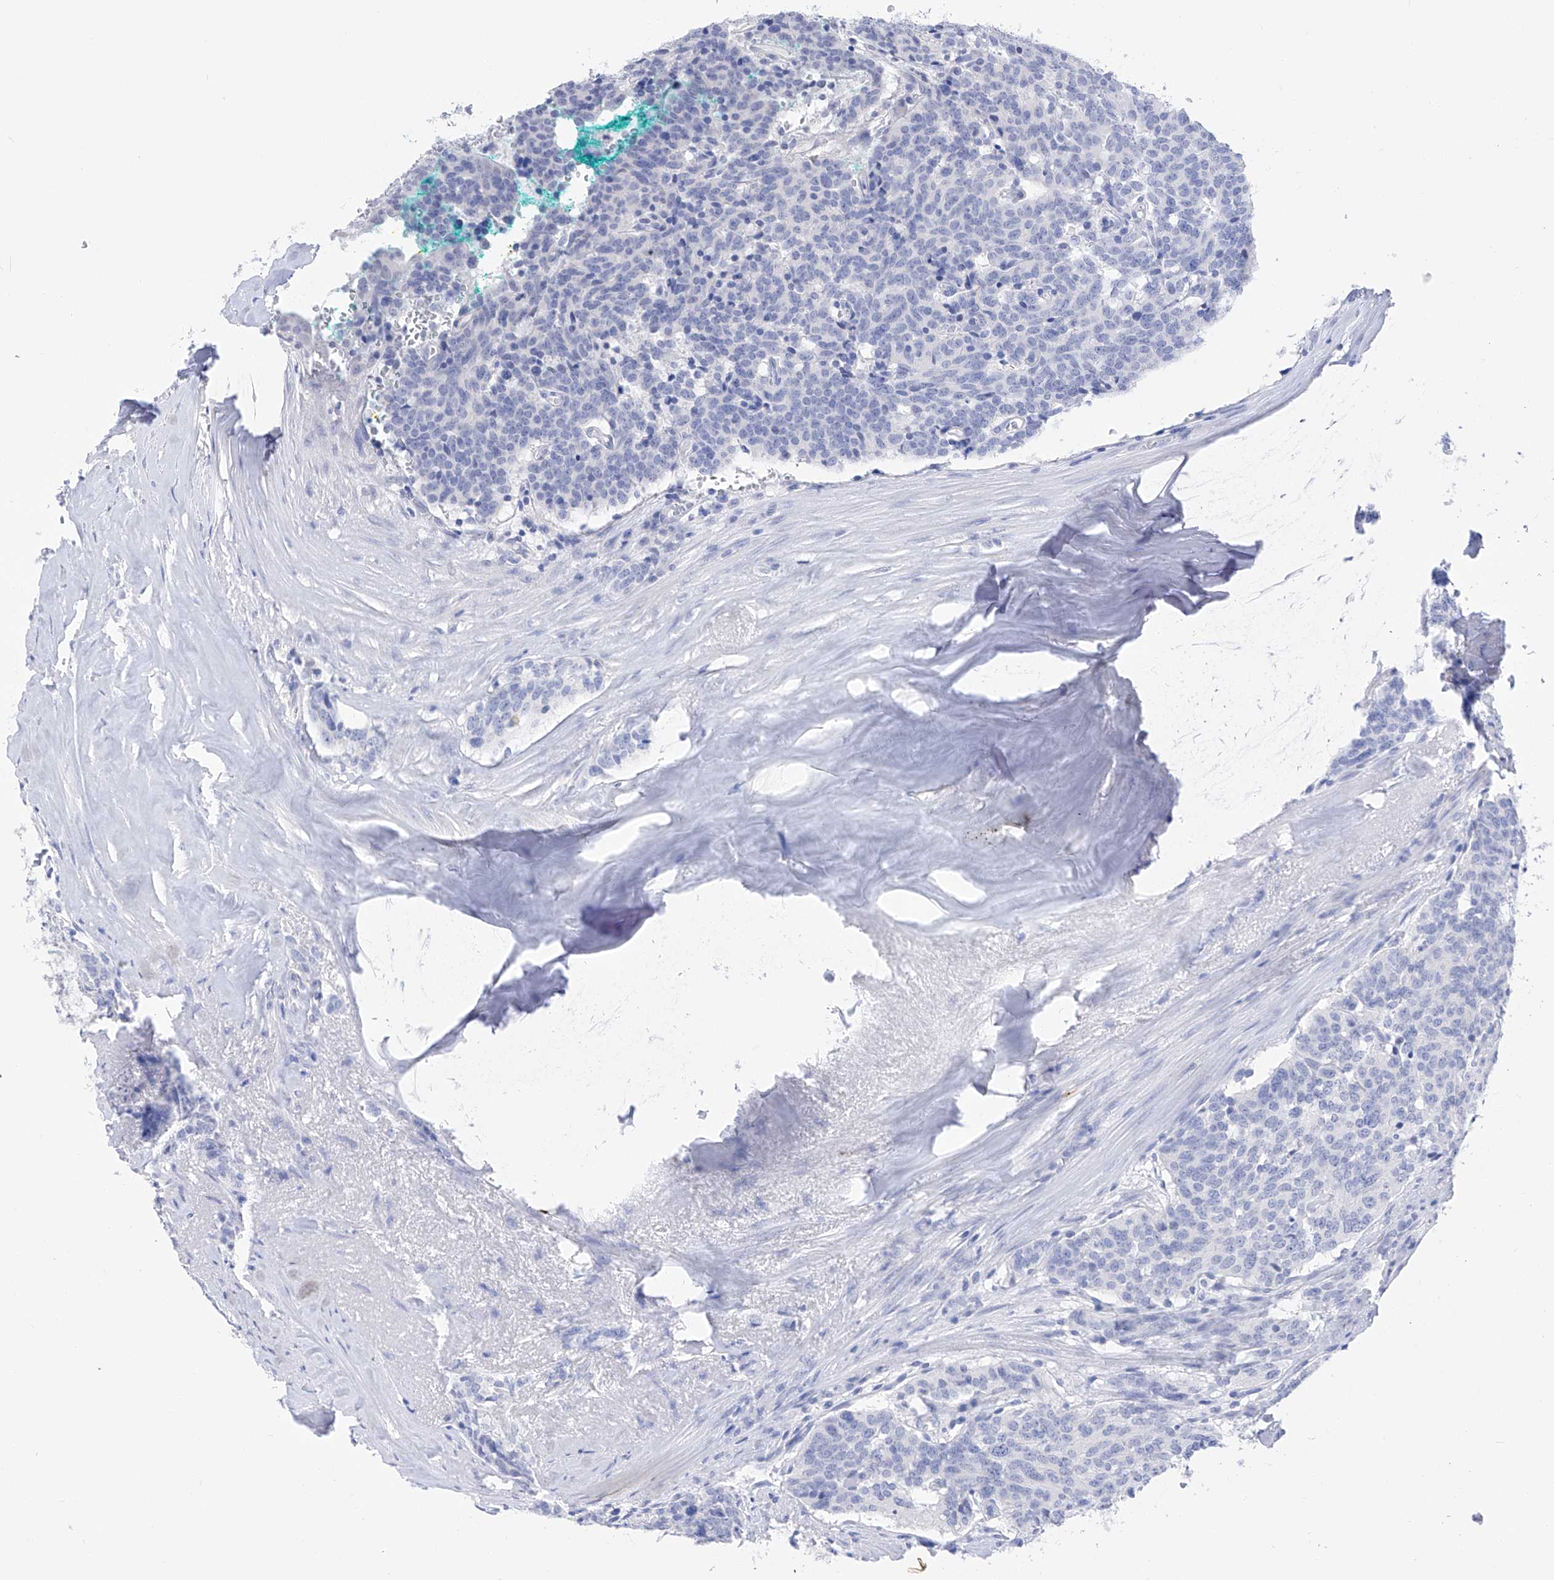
{"staining": {"intensity": "negative", "quantity": "none", "location": "none"}, "tissue": "carcinoid", "cell_type": "Tumor cells", "image_type": "cancer", "snomed": [{"axis": "morphology", "description": "Carcinoid, malignant, NOS"}, {"axis": "topography", "description": "Lung"}], "caption": "IHC image of neoplastic tissue: carcinoid stained with DAB displays no significant protein staining in tumor cells. (IHC, brightfield microscopy, high magnification).", "gene": "FLG", "patient": {"sex": "female", "age": 46}}